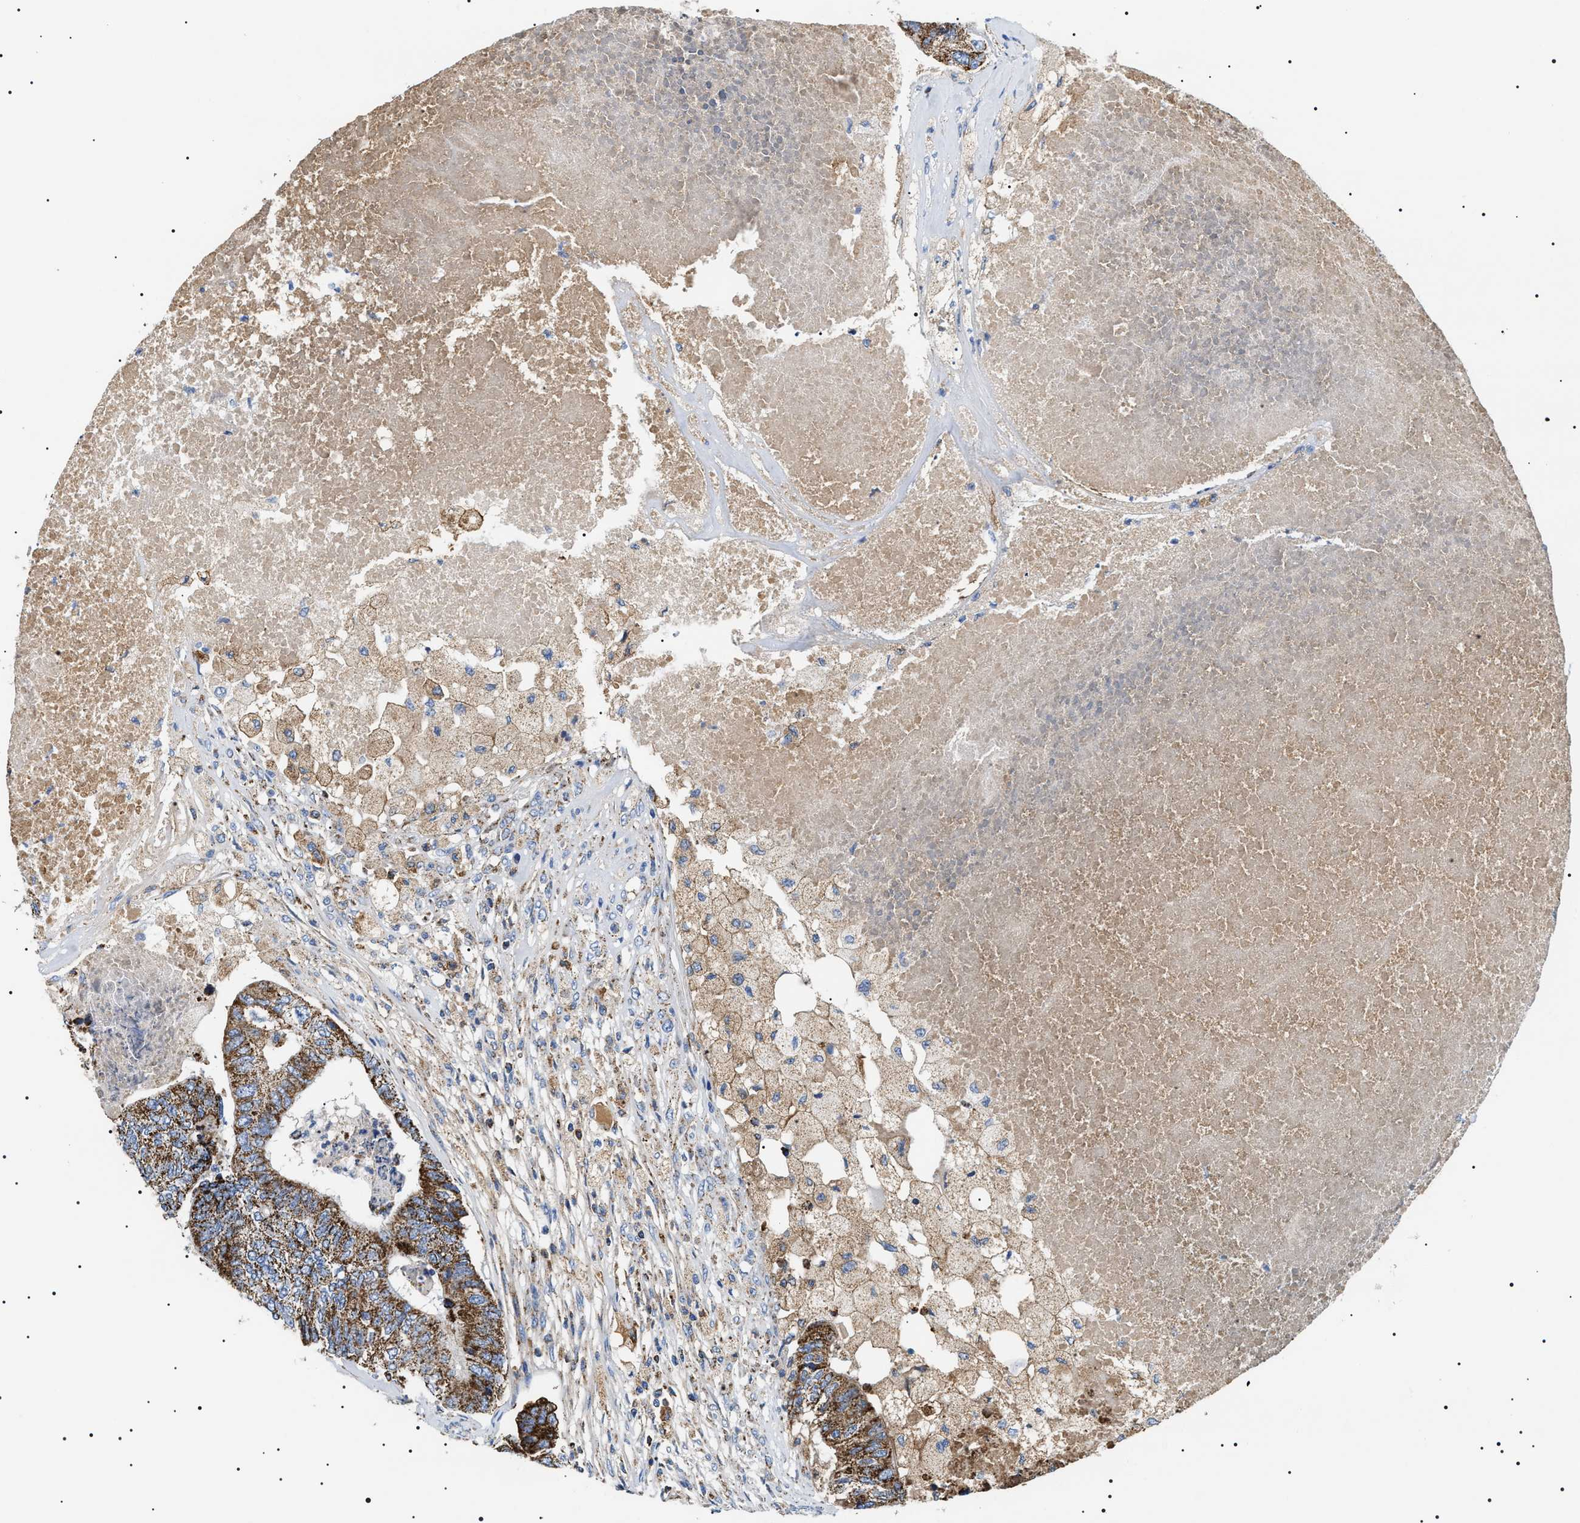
{"staining": {"intensity": "strong", "quantity": ">75%", "location": "cytoplasmic/membranous"}, "tissue": "colorectal cancer", "cell_type": "Tumor cells", "image_type": "cancer", "snomed": [{"axis": "morphology", "description": "Adenocarcinoma, NOS"}, {"axis": "topography", "description": "Colon"}], "caption": "Colorectal cancer stained with DAB immunohistochemistry reveals high levels of strong cytoplasmic/membranous staining in about >75% of tumor cells.", "gene": "OXSM", "patient": {"sex": "female", "age": 67}}